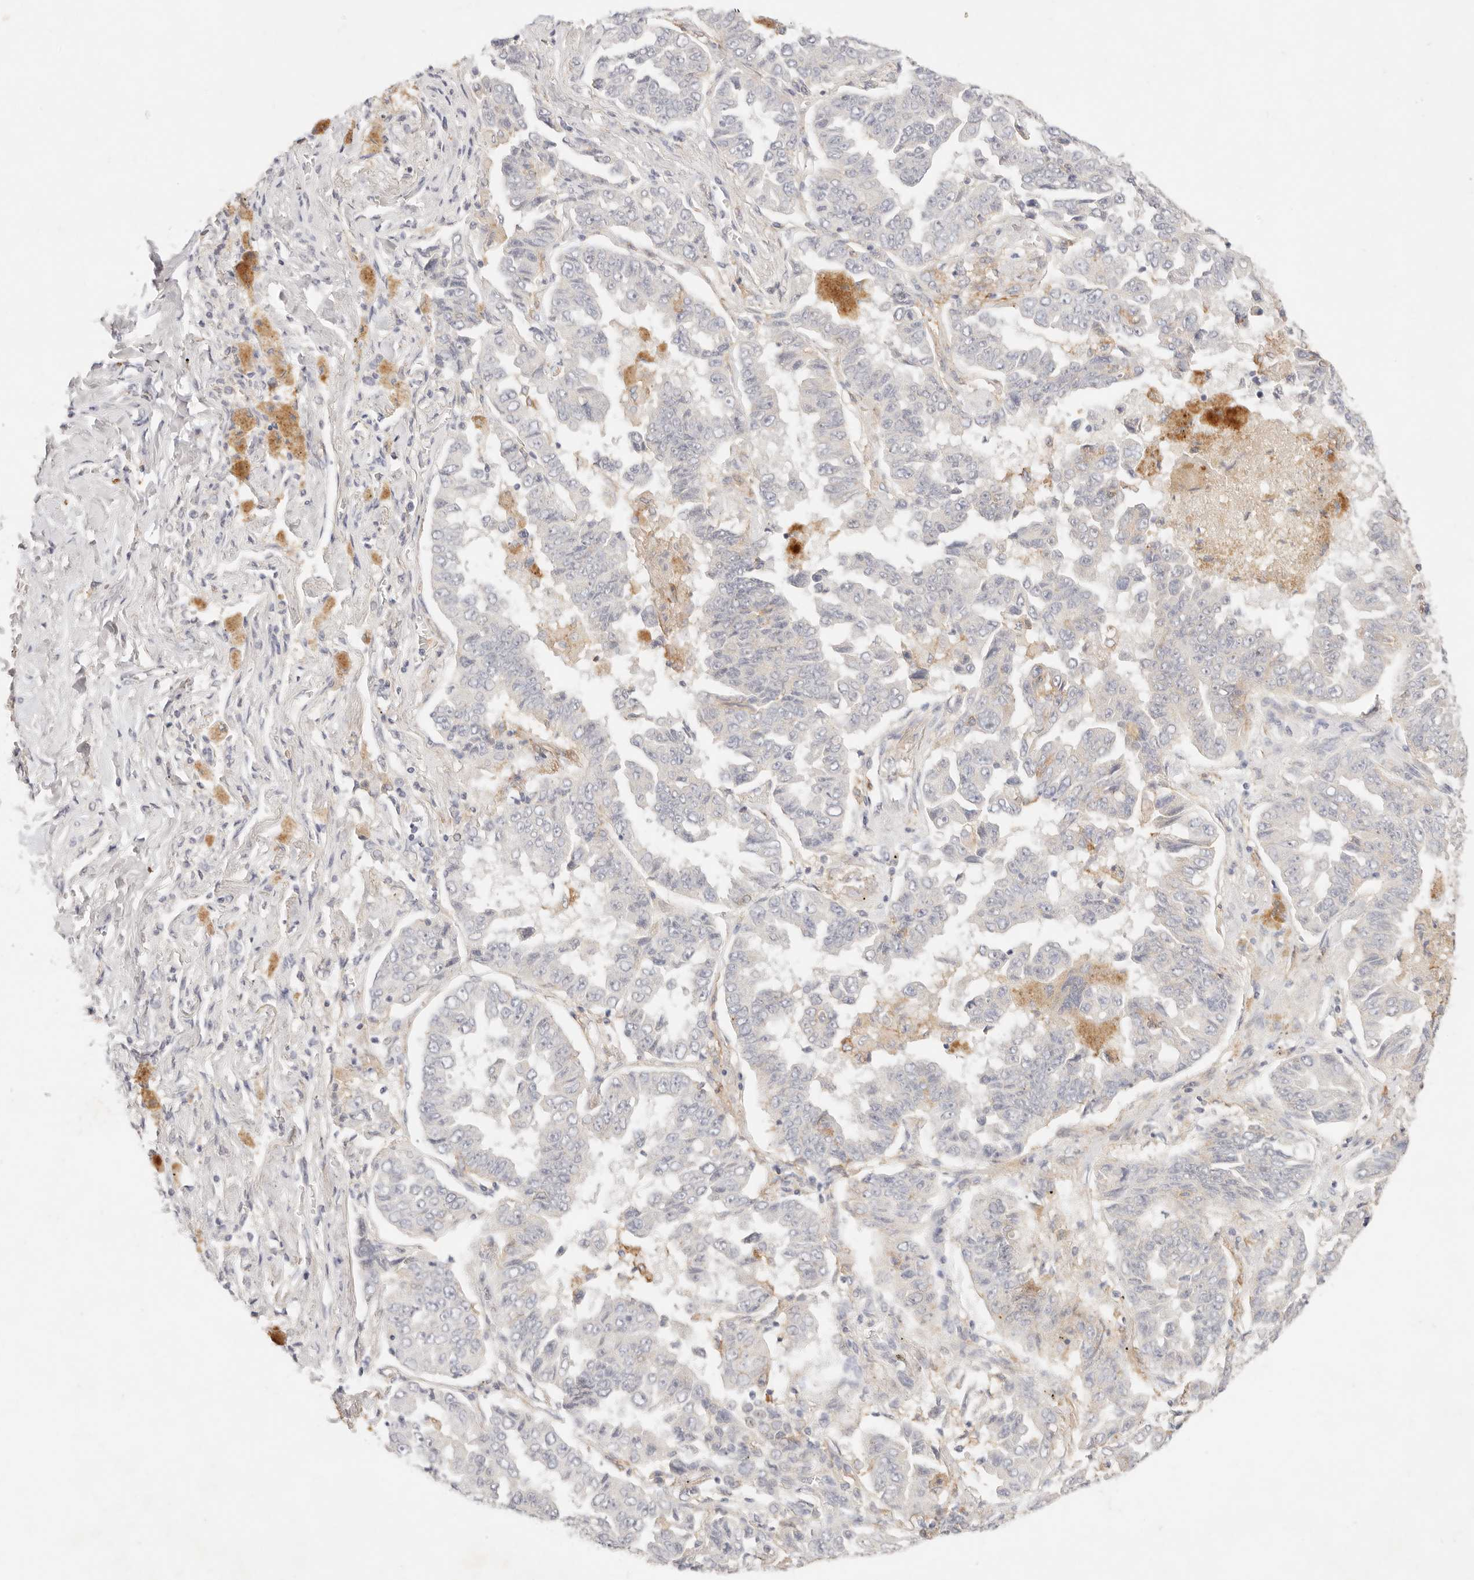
{"staining": {"intensity": "negative", "quantity": "none", "location": "none"}, "tissue": "lung cancer", "cell_type": "Tumor cells", "image_type": "cancer", "snomed": [{"axis": "morphology", "description": "Adenocarcinoma, NOS"}, {"axis": "topography", "description": "Lung"}], "caption": "DAB immunohistochemical staining of human lung cancer (adenocarcinoma) reveals no significant expression in tumor cells.", "gene": "GPR84", "patient": {"sex": "female", "age": 51}}